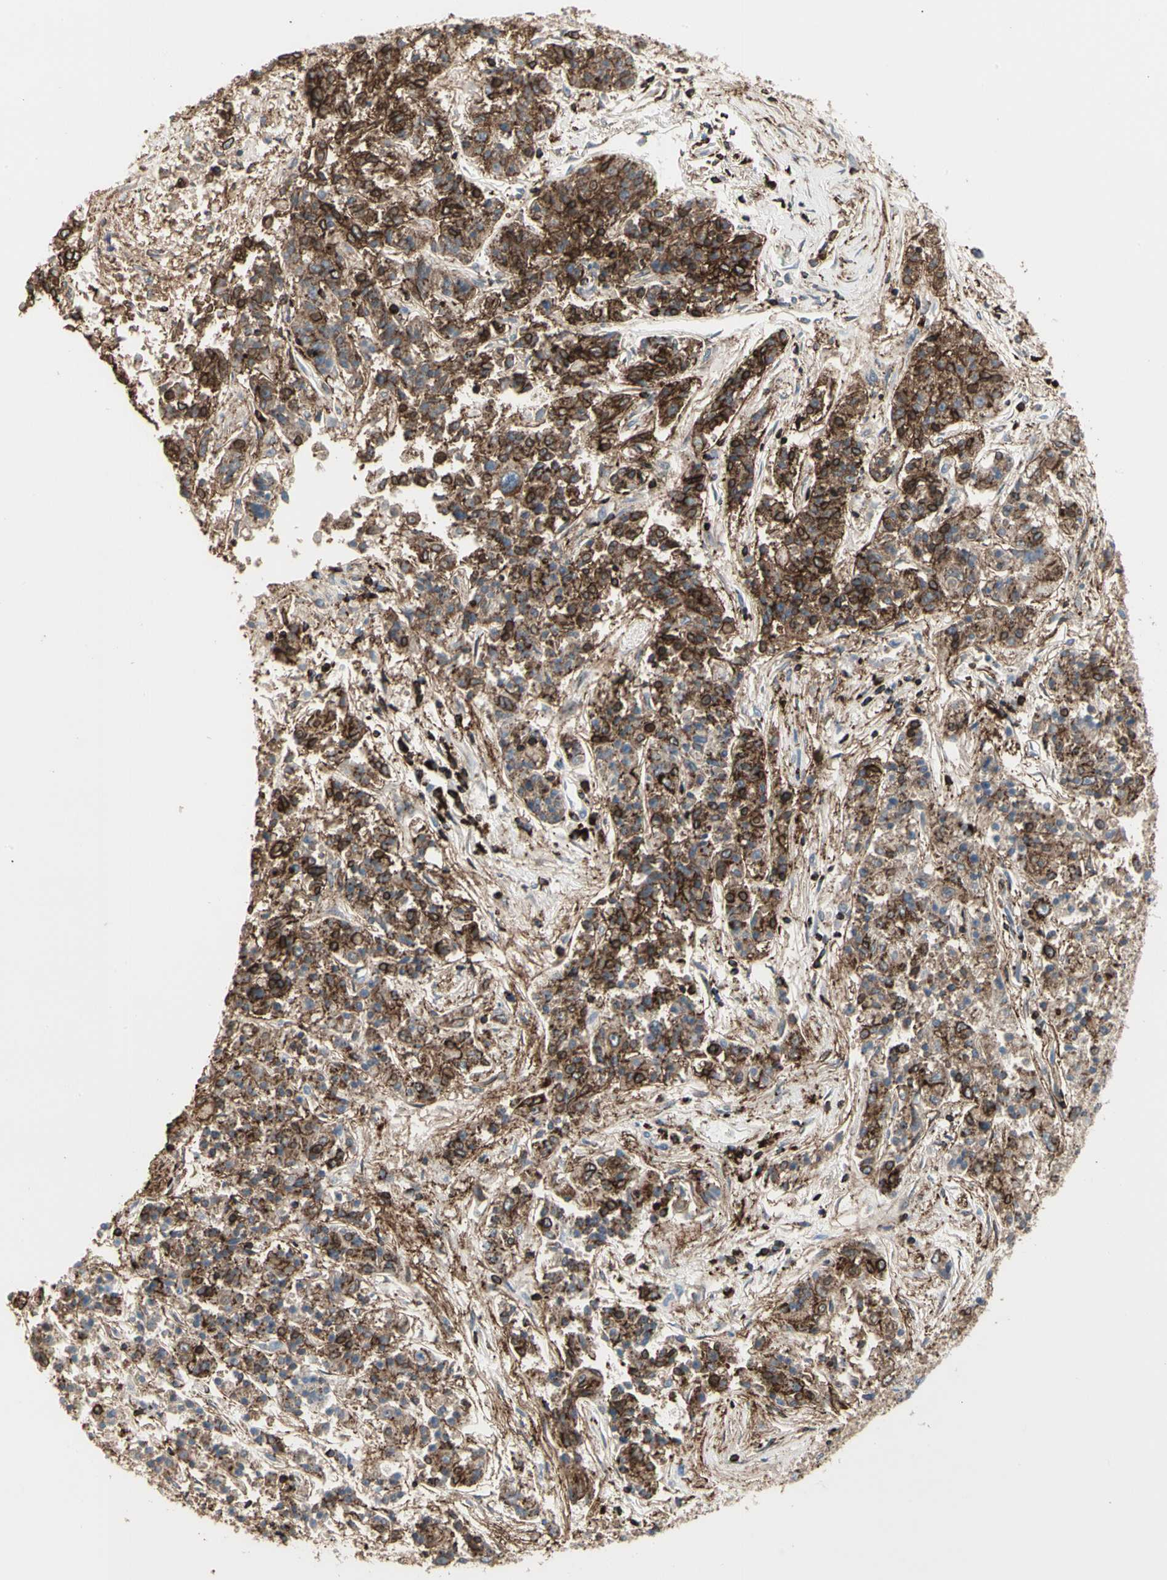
{"staining": {"intensity": "strong", "quantity": ">75%", "location": "cytoplasmic/membranous"}, "tissue": "lung cancer", "cell_type": "Tumor cells", "image_type": "cancer", "snomed": [{"axis": "morphology", "description": "Adenocarcinoma, NOS"}, {"axis": "topography", "description": "Lung"}], "caption": "The image exhibits a brown stain indicating the presence of a protein in the cytoplasmic/membranous of tumor cells in lung cancer.", "gene": "CLEC2B", "patient": {"sex": "male", "age": 84}}